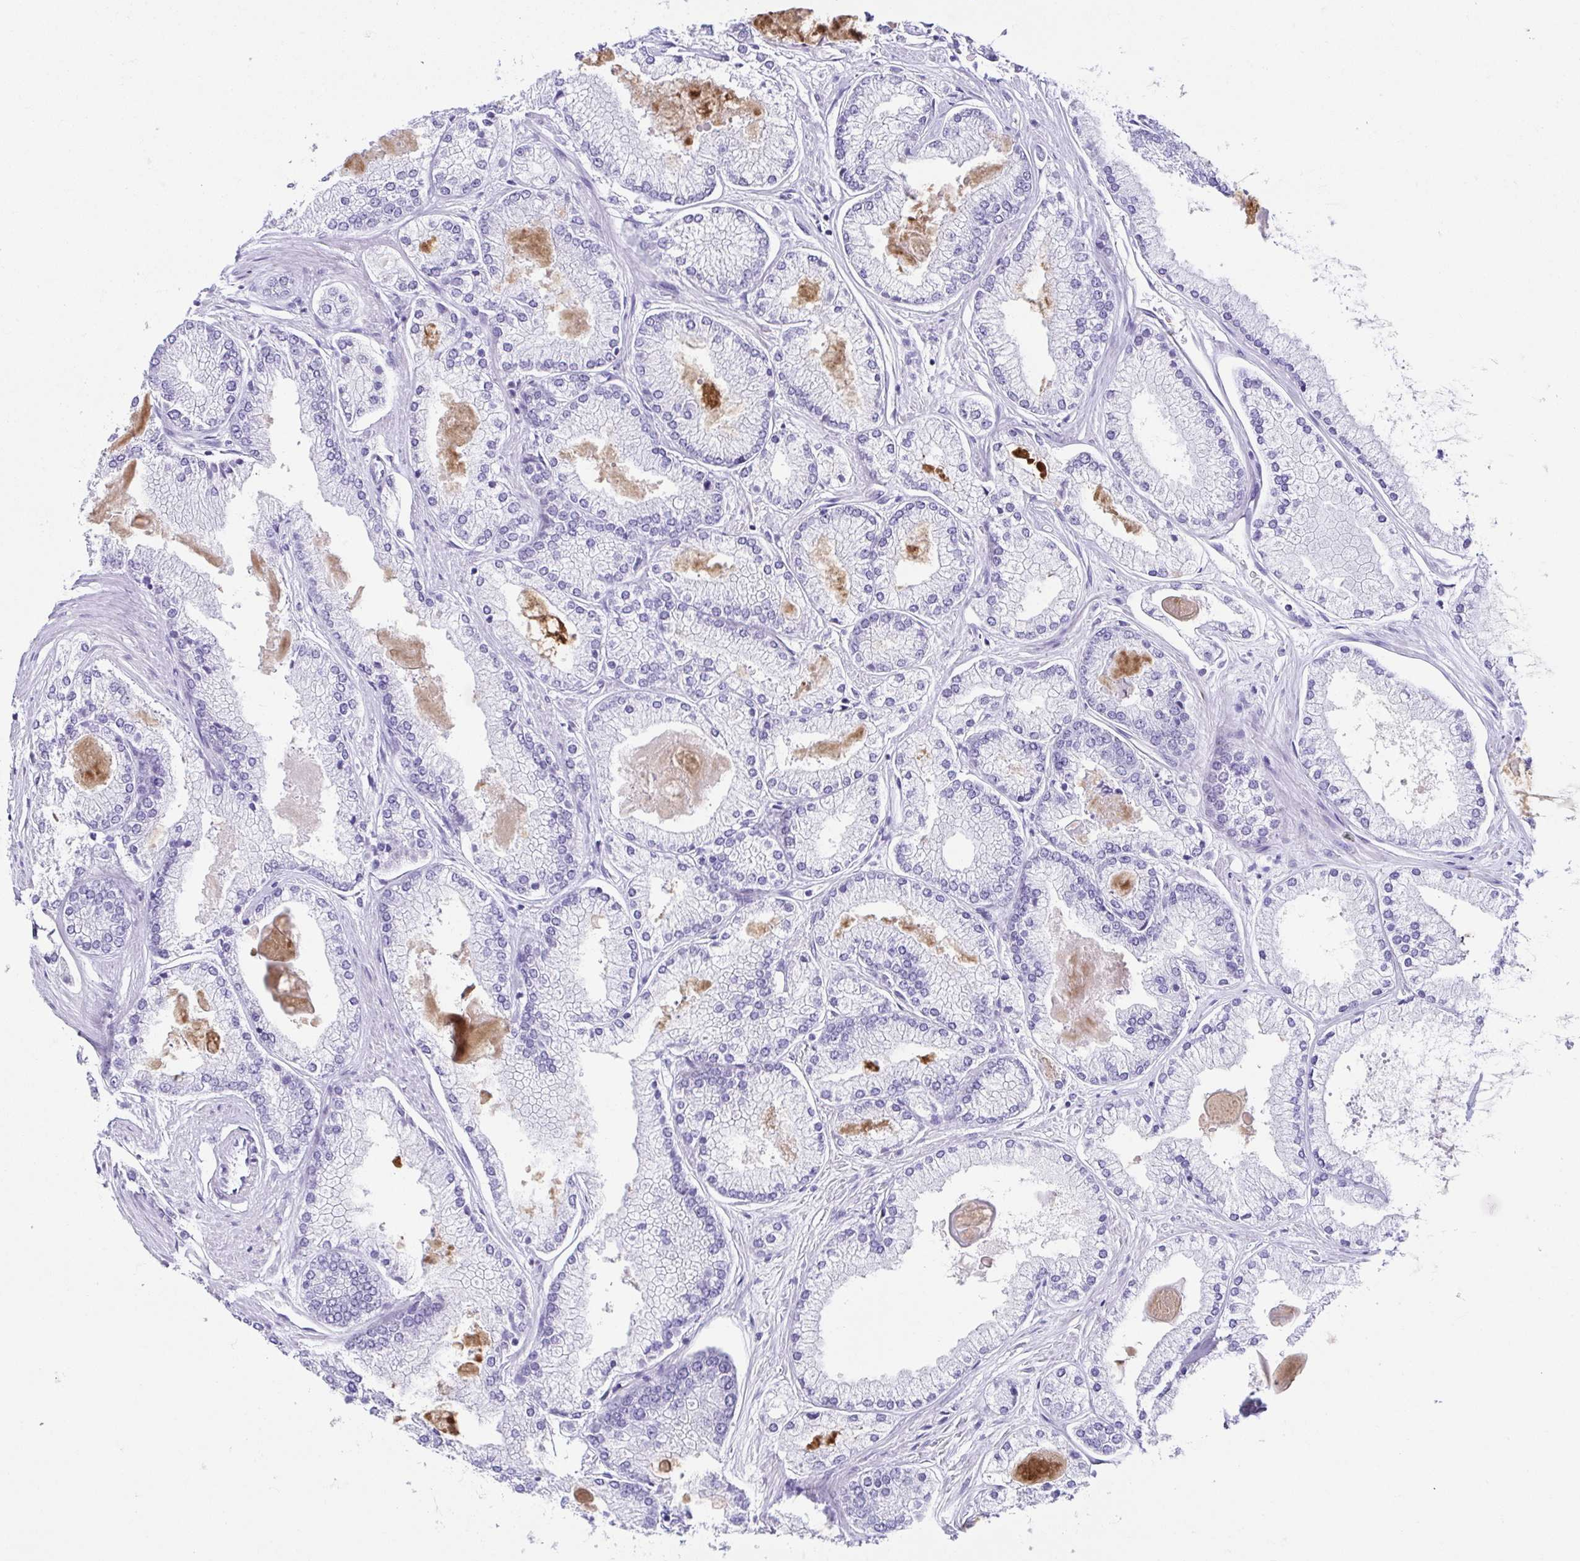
{"staining": {"intensity": "negative", "quantity": "none", "location": "none"}, "tissue": "prostate cancer", "cell_type": "Tumor cells", "image_type": "cancer", "snomed": [{"axis": "morphology", "description": "Adenocarcinoma, High grade"}, {"axis": "topography", "description": "Prostate"}], "caption": "Immunohistochemical staining of human prostate cancer reveals no significant positivity in tumor cells. (Brightfield microscopy of DAB (3,3'-diaminobenzidine) immunohistochemistry (IHC) at high magnification).", "gene": "CD164L2", "patient": {"sex": "male", "age": 68}}